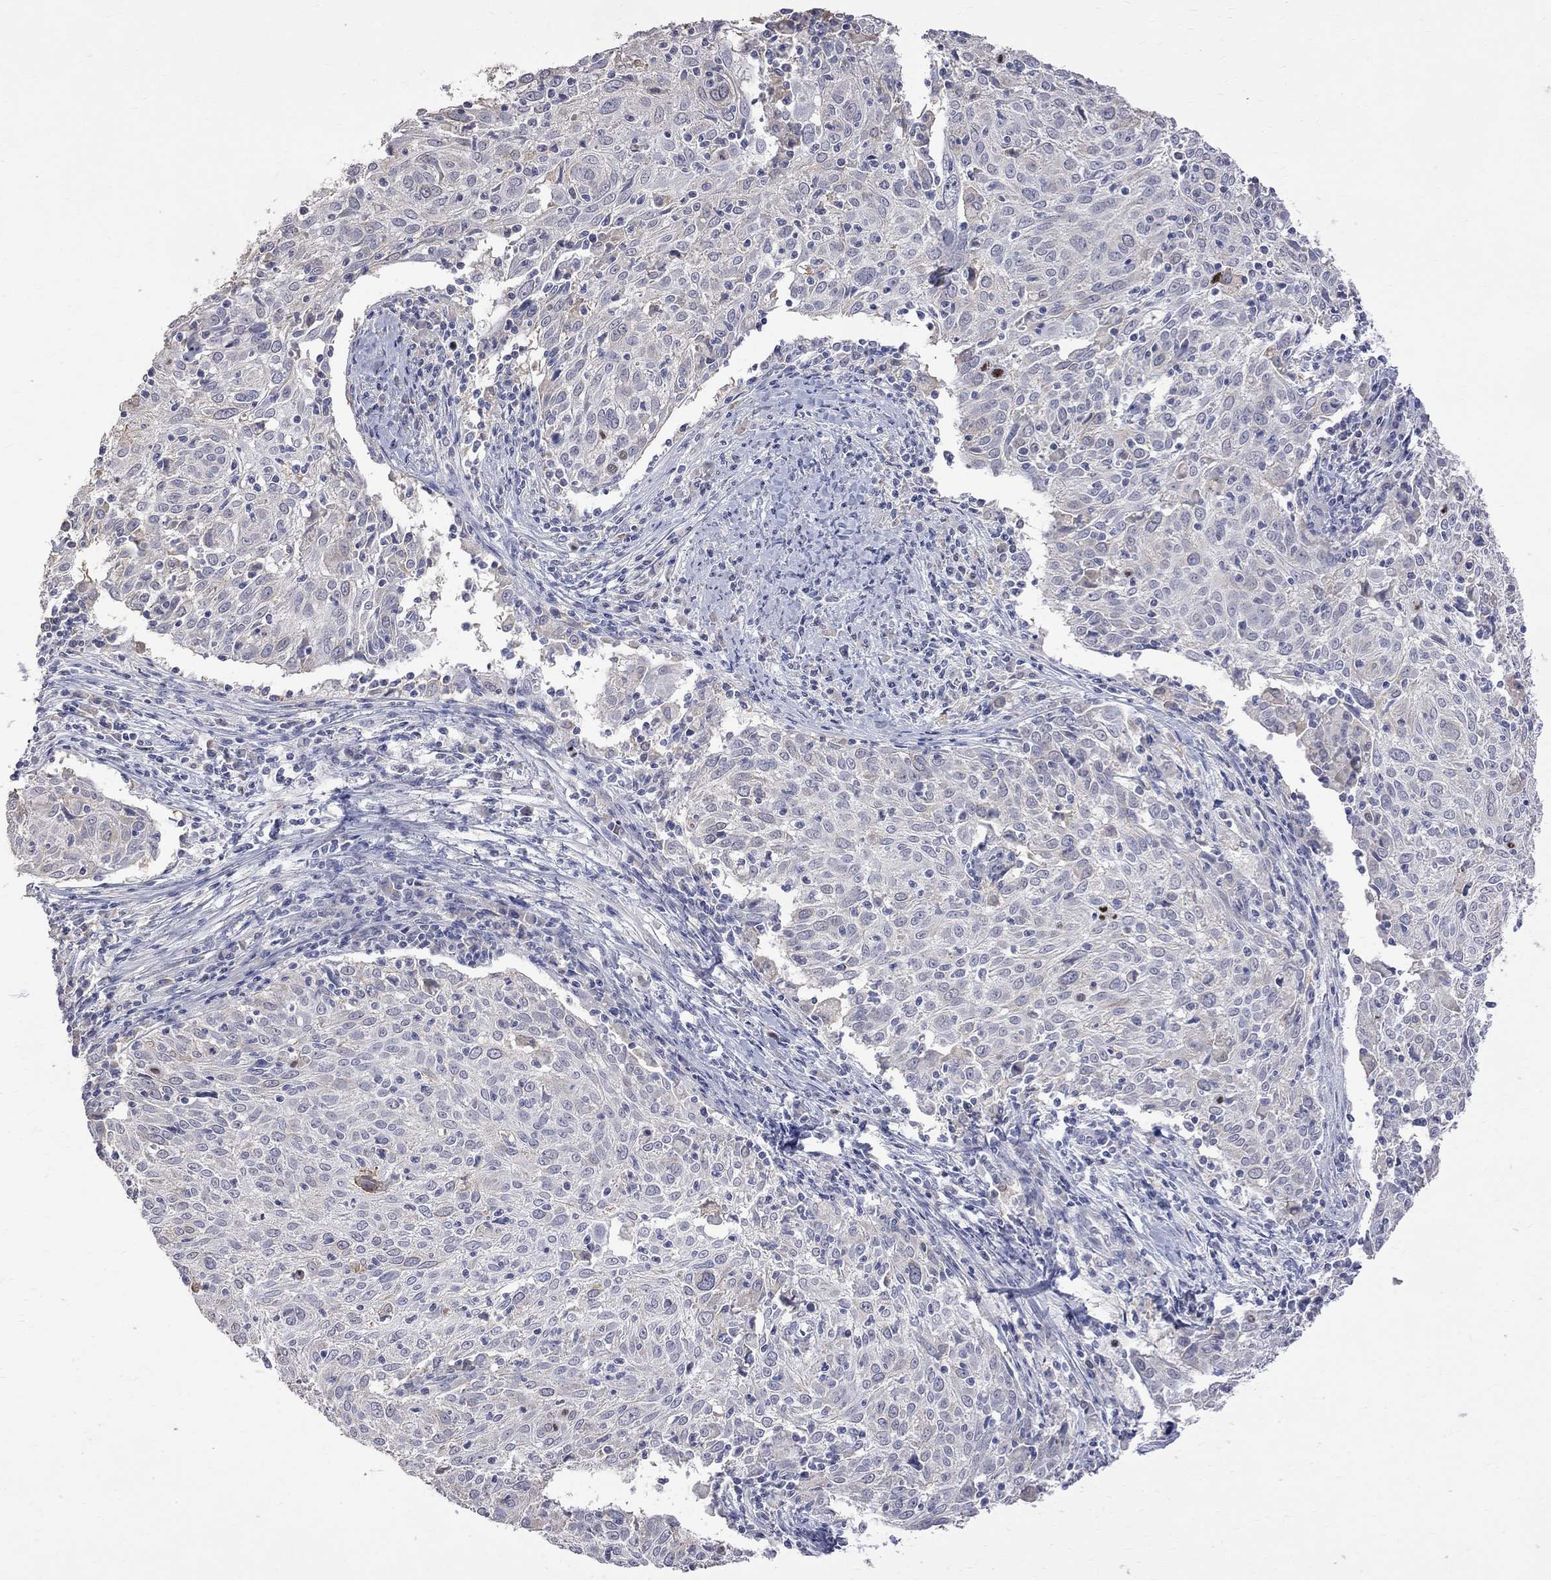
{"staining": {"intensity": "negative", "quantity": "none", "location": "none"}, "tissue": "cervical cancer", "cell_type": "Tumor cells", "image_type": "cancer", "snomed": [{"axis": "morphology", "description": "Squamous cell carcinoma, NOS"}, {"axis": "topography", "description": "Cervix"}], "caption": "An immunohistochemistry (IHC) image of squamous cell carcinoma (cervical) is shown. There is no staining in tumor cells of squamous cell carcinoma (cervical).", "gene": "CKAP2", "patient": {"sex": "female", "age": 39}}